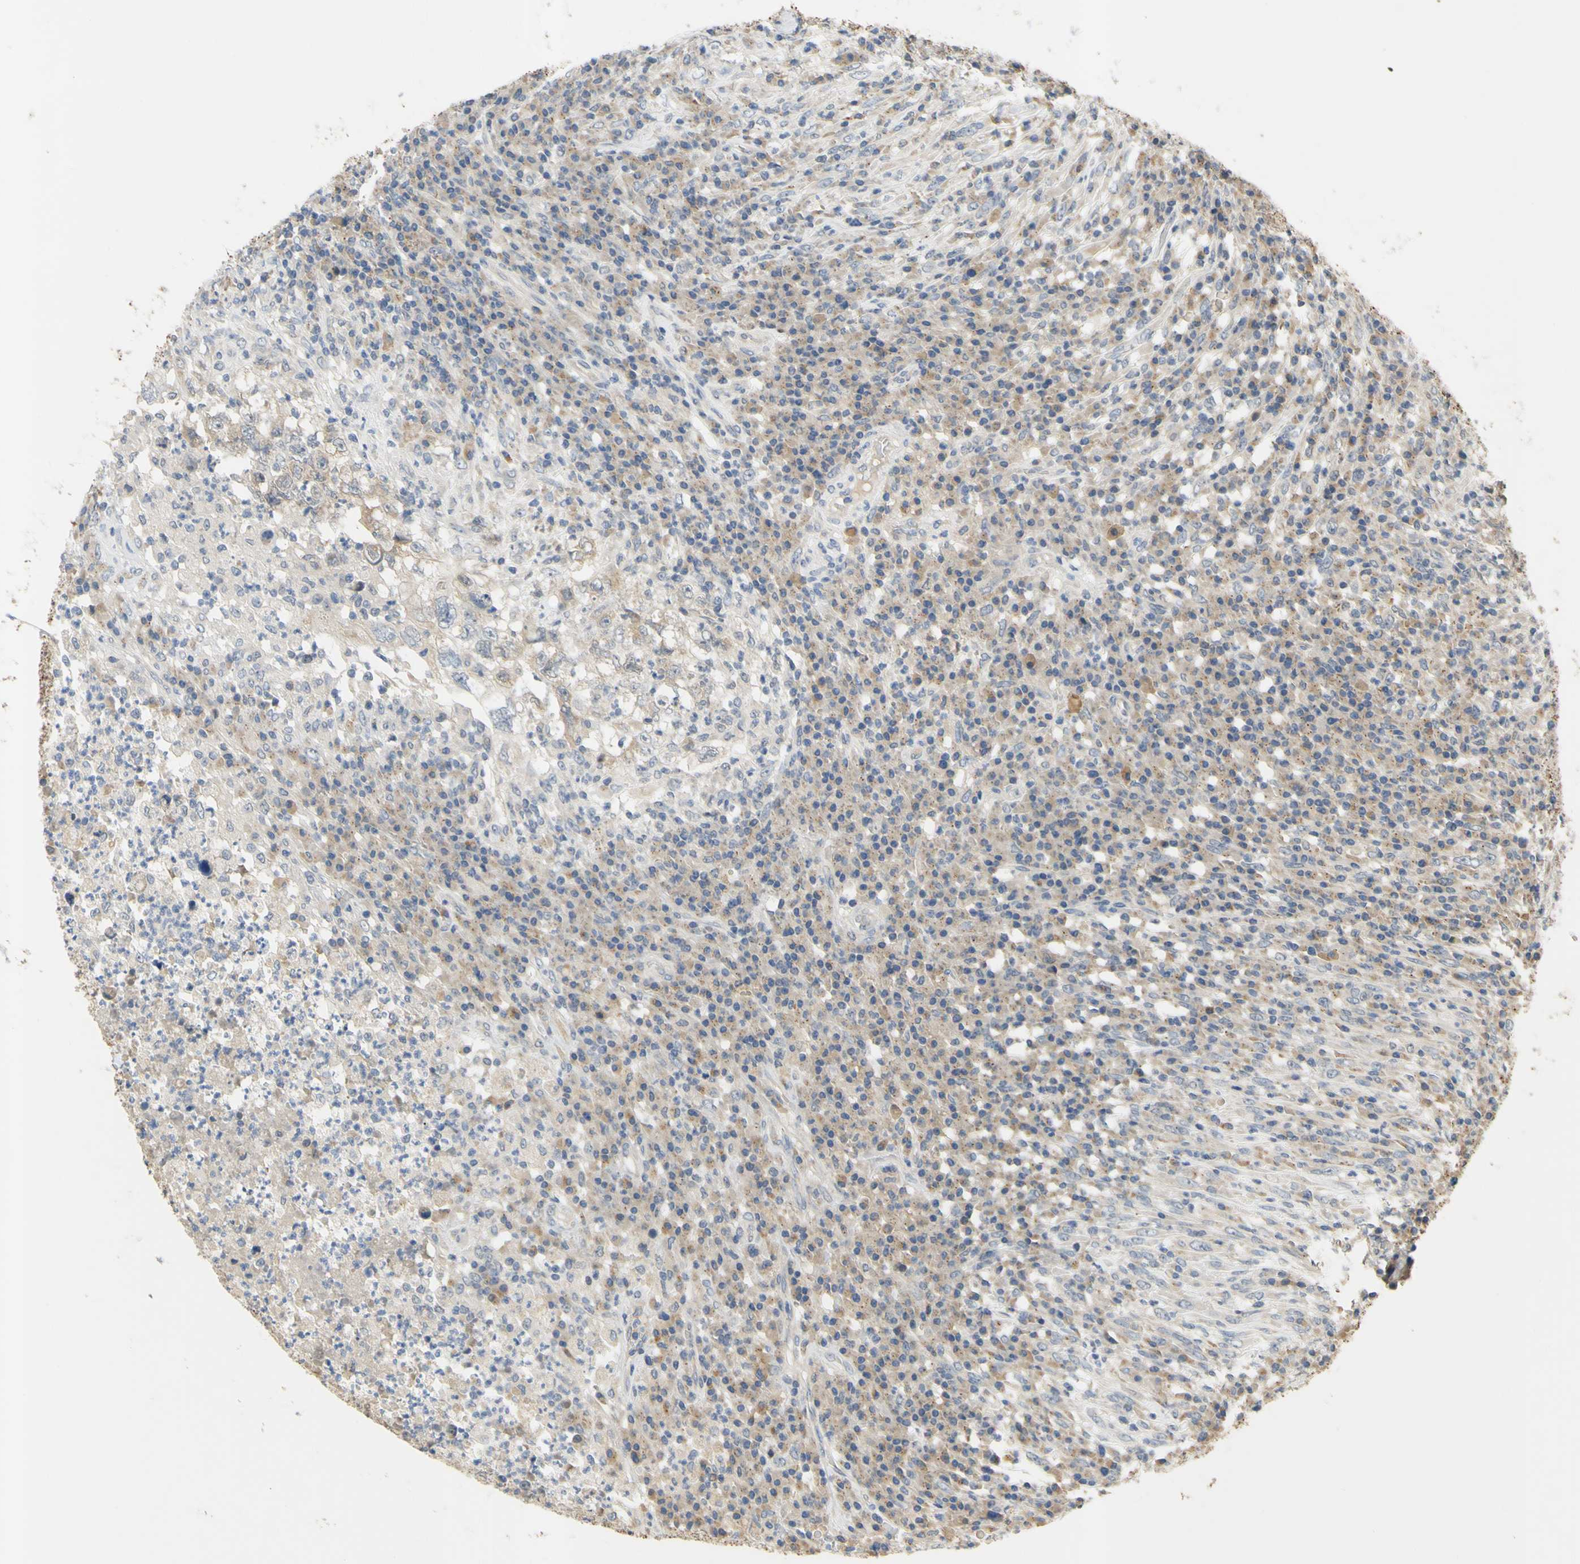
{"staining": {"intensity": "weak", "quantity": ">75%", "location": "cytoplasmic/membranous"}, "tissue": "testis cancer", "cell_type": "Tumor cells", "image_type": "cancer", "snomed": [{"axis": "morphology", "description": "Necrosis, NOS"}, {"axis": "morphology", "description": "Carcinoma, Embryonal, NOS"}, {"axis": "topography", "description": "Testis"}], "caption": "Testis embryonal carcinoma was stained to show a protein in brown. There is low levels of weak cytoplasmic/membranous positivity in approximately >75% of tumor cells.", "gene": "CCNB2", "patient": {"sex": "male", "age": 19}}